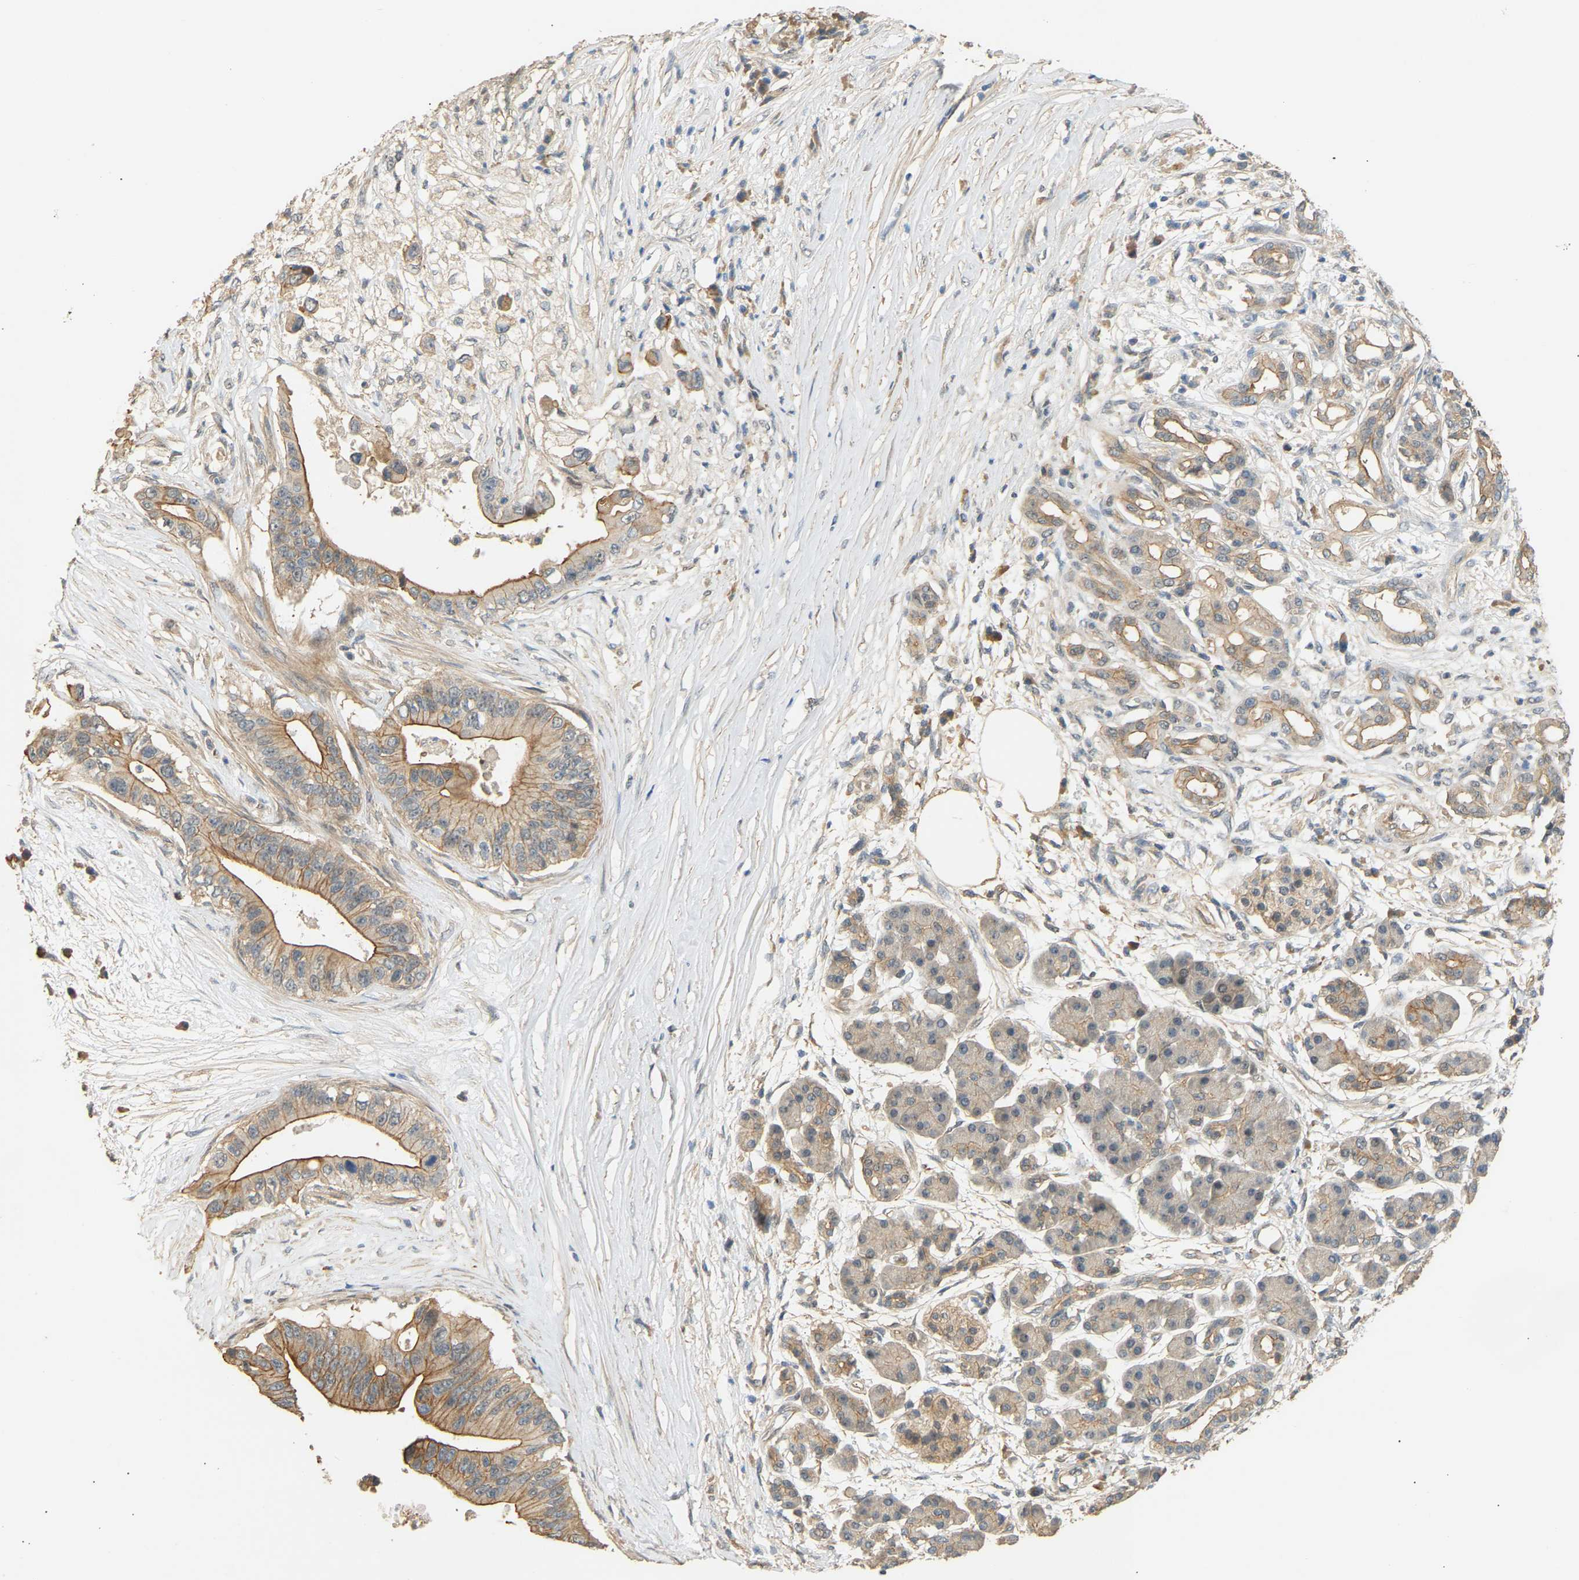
{"staining": {"intensity": "moderate", "quantity": ">75%", "location": "cytoplasmic/membranous"}, "tissue": "pancreatic cancer", "cell_type": "Tumor cells", "image_type": "cancer", "snomed": [{"axis": "morphology", "description": "Adenocarcinoma, NOS"}, {"axis": "topography", "description": "Pancreas"}], "caption": "Immunohistochemical staining of adenocarcinoma (pancreatic) shows moderate cytoplasmic/membranous protein staining in approximately >75% of tumor cells.", "gene": "RGL1", "patient": {"sex": "male", "age": 77}}